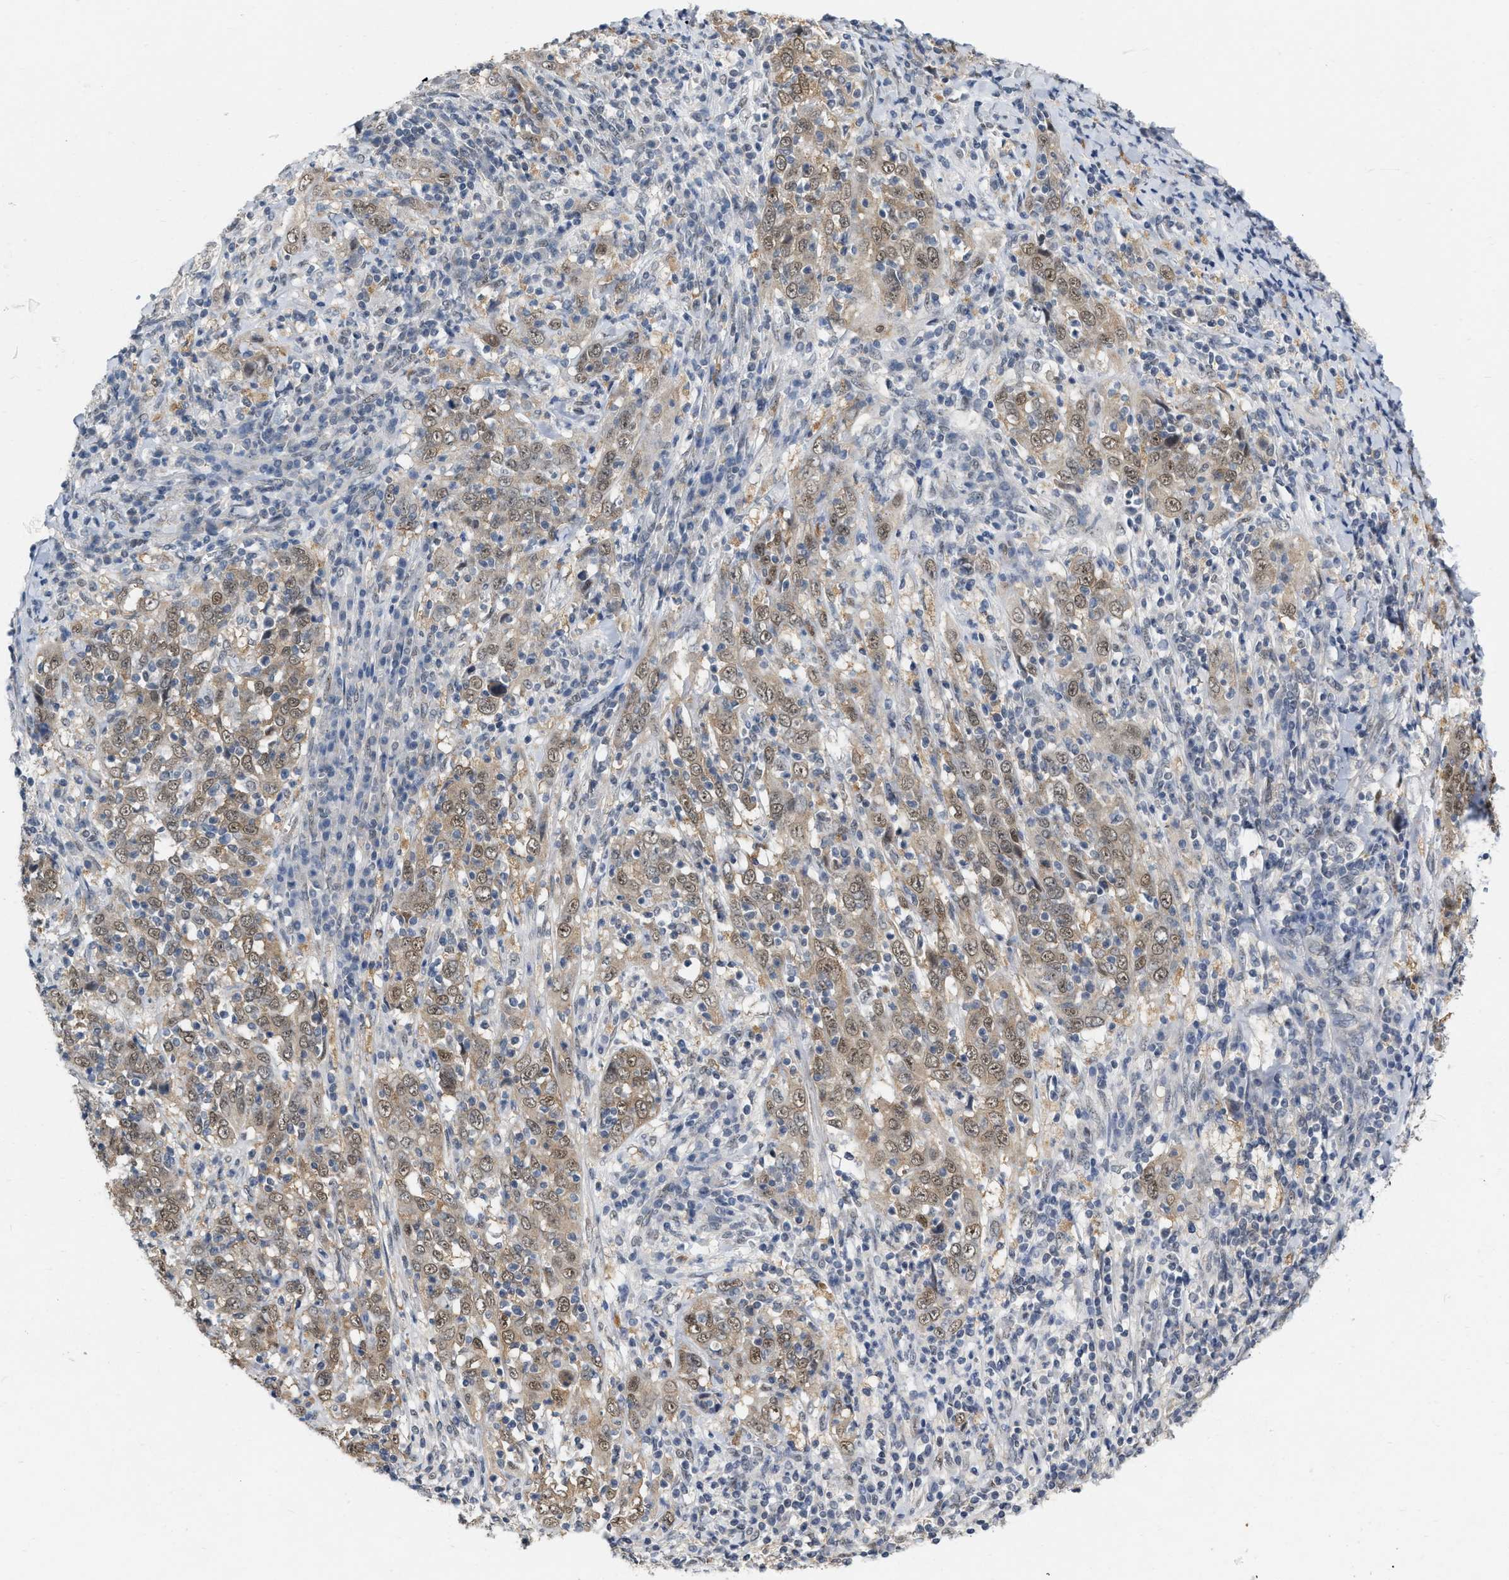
{"staining": {"intensity": "moderate", "quantity": ">75%", "location": "cytoplasmic/membranous"}, "tissue": "cervical cancer", "cell_type": "Tumor cells", "image_type": "cancer", "snomed": [{"axis": "morphology", "description": "Squamous cell carcinoma, NOS"}, {"axis": "topography", "description": "Cervix"}], "caption": "A micrograph of cervical squamous cell carcinoma stained for a protein shows moderate cytoplasmic/membranous brown staining in tumor cells. (DAB (3,3'-diaminobenzidine) IHC with brightfield microscopy, high magnification).", "gene": "RUVBL1", "patient": {"sex": "female", "age": 46}}